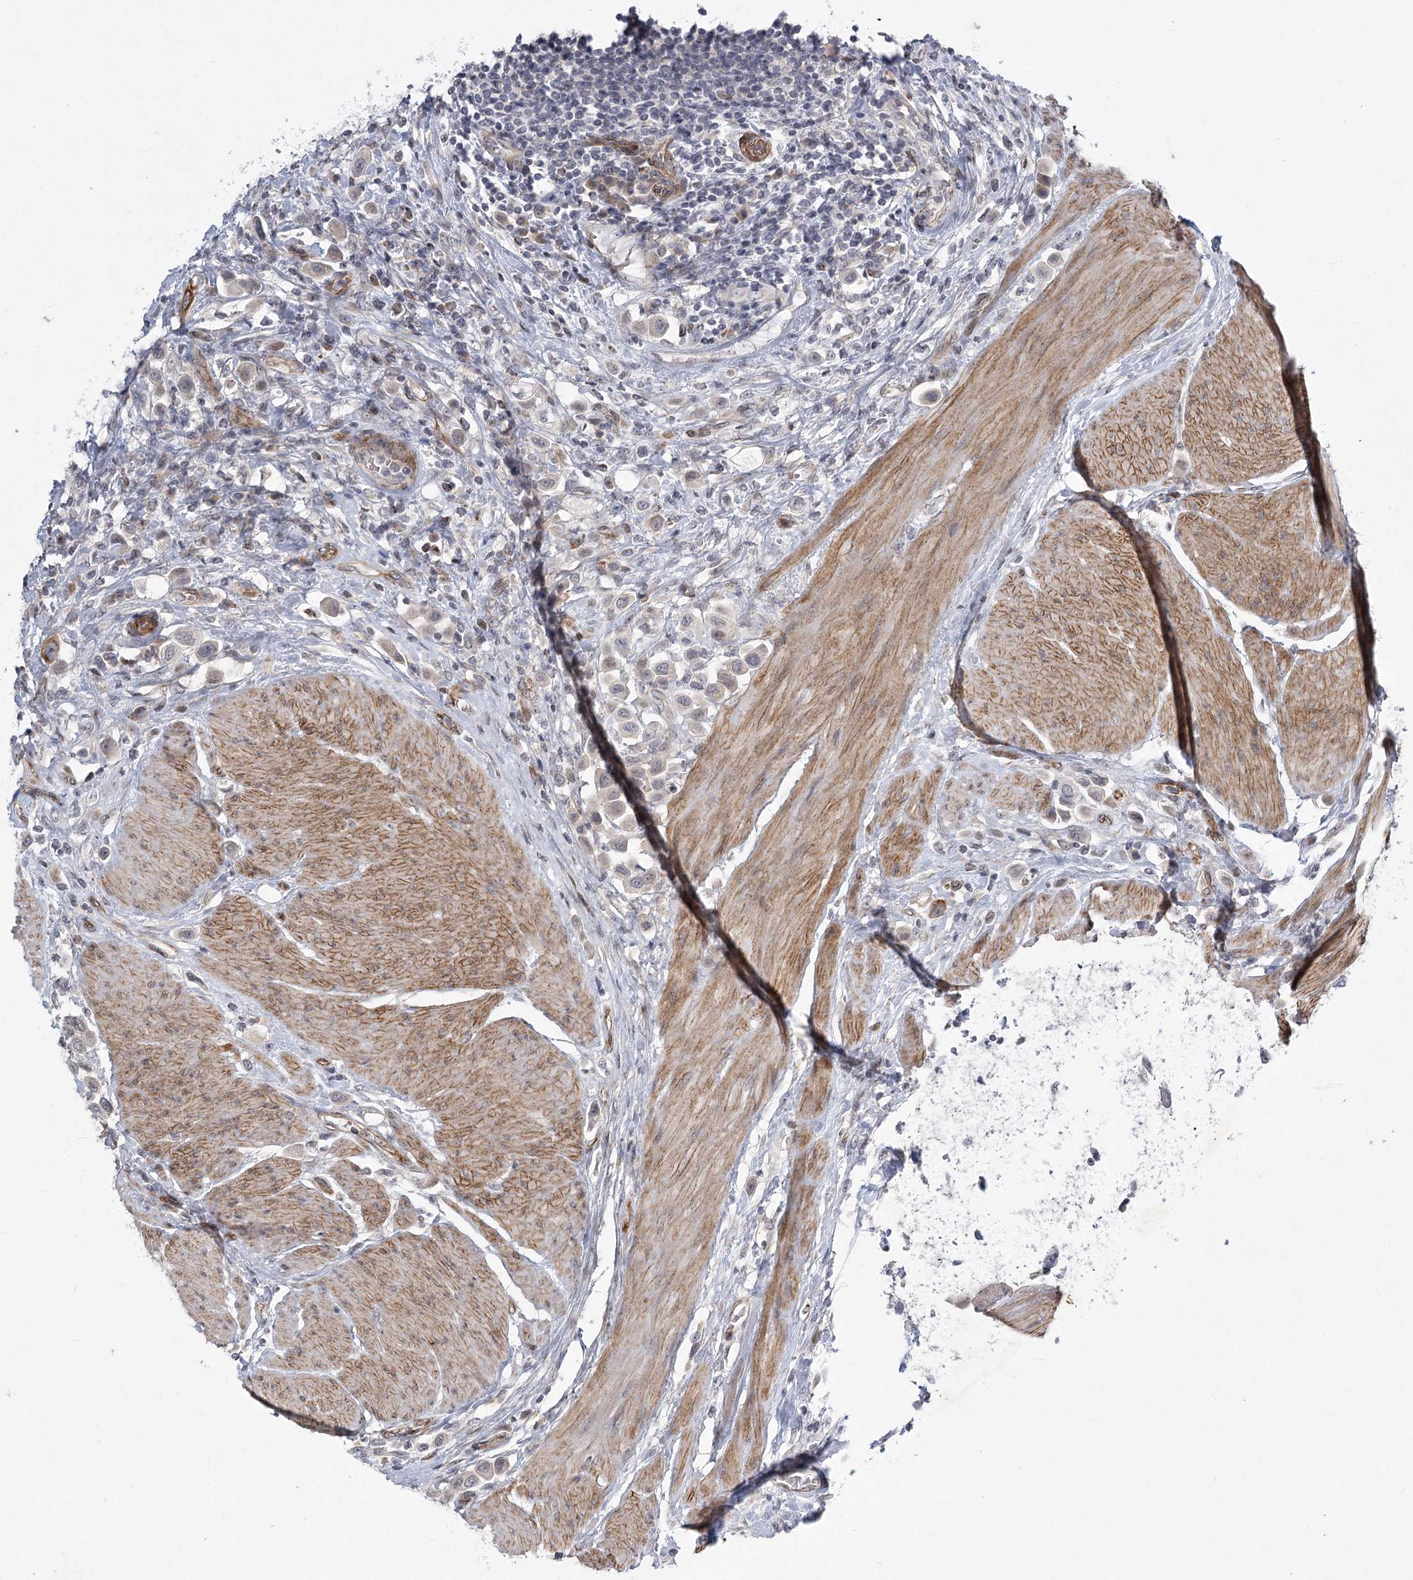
{"staining": {"intensity": "weak", "quantity": "25%-75%", "location": "cytoplasmic/membranous"}, "tissue": "urothelial cancer", "cell_type": "Tumor cells", "image_type": "cancer", "snomed": [{"axis": "morphology", "description": "Urothelial carcinoma, High grade"}, {"axis": "topography", "description": "Urinary bladder"}], "caption": "Immunohistochemical staining of urothelial cancer displays weak cytoplasmic/membranous protein positivity in about 25%-75% of tumor cells.", "gene": "MEPE", "patient": {"sex": "male", "age": 50}}